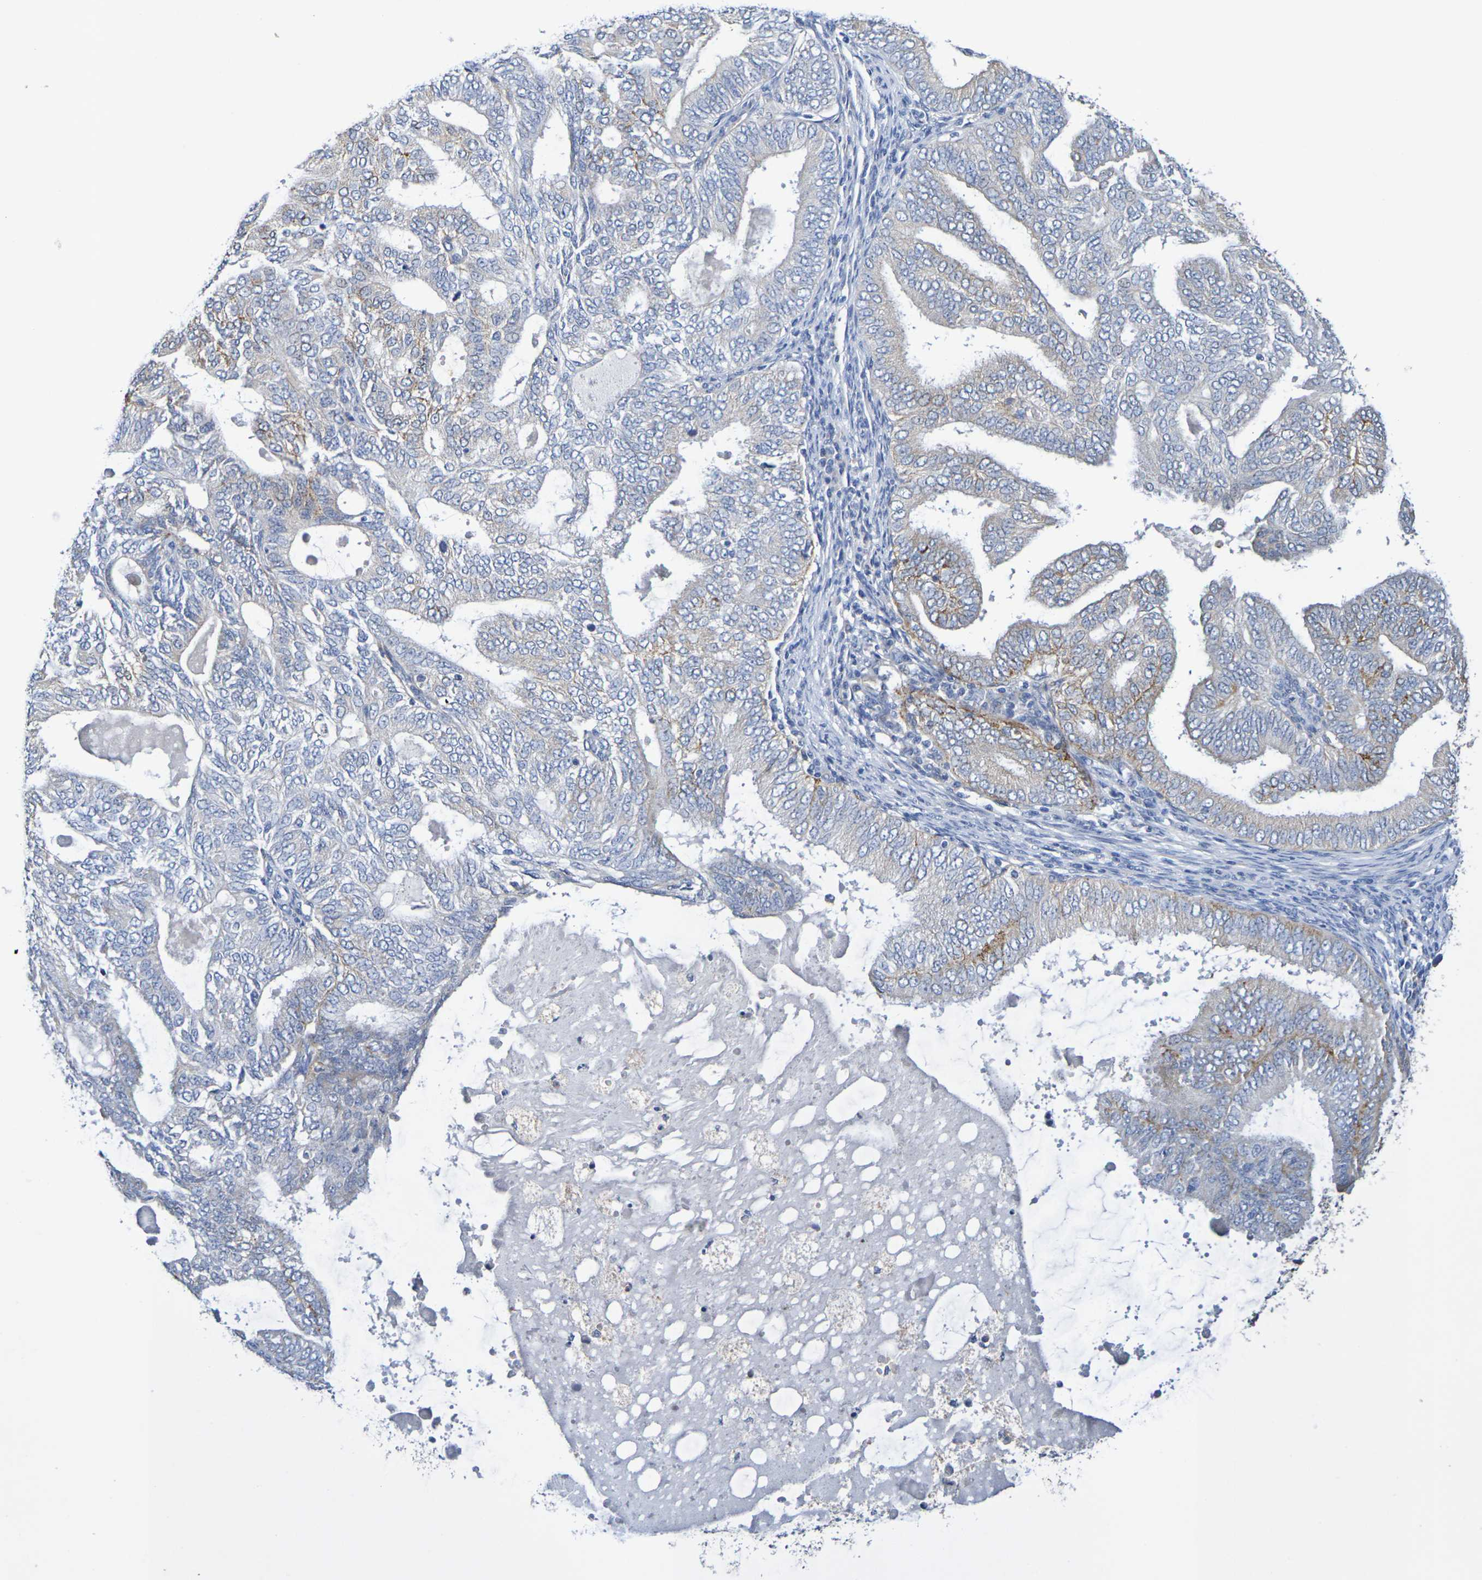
{"staining": {"intensity": "moderate", "quantity": "25%-75%", "location": "cytoplasmic/membranous"}, "tissue": "endometrial cancer", "cell_type": "Tumor cells", "image_type": "cancer", "snomed": [{"axis": "morphology", "description": "Adenocarcinoma, NOS"}, {"axis": "topography", "description": "Endometrium"}], "caption": "The micrograph demonstrates a brown stain indicating the presence of a protein in the cytoplasmic/membranous of tumor cells in adenocarcinoma (endometrial). Nuclei are stained in blue.", "gene": "SDC4", "patient": {"sex": "female", "age": 58}}